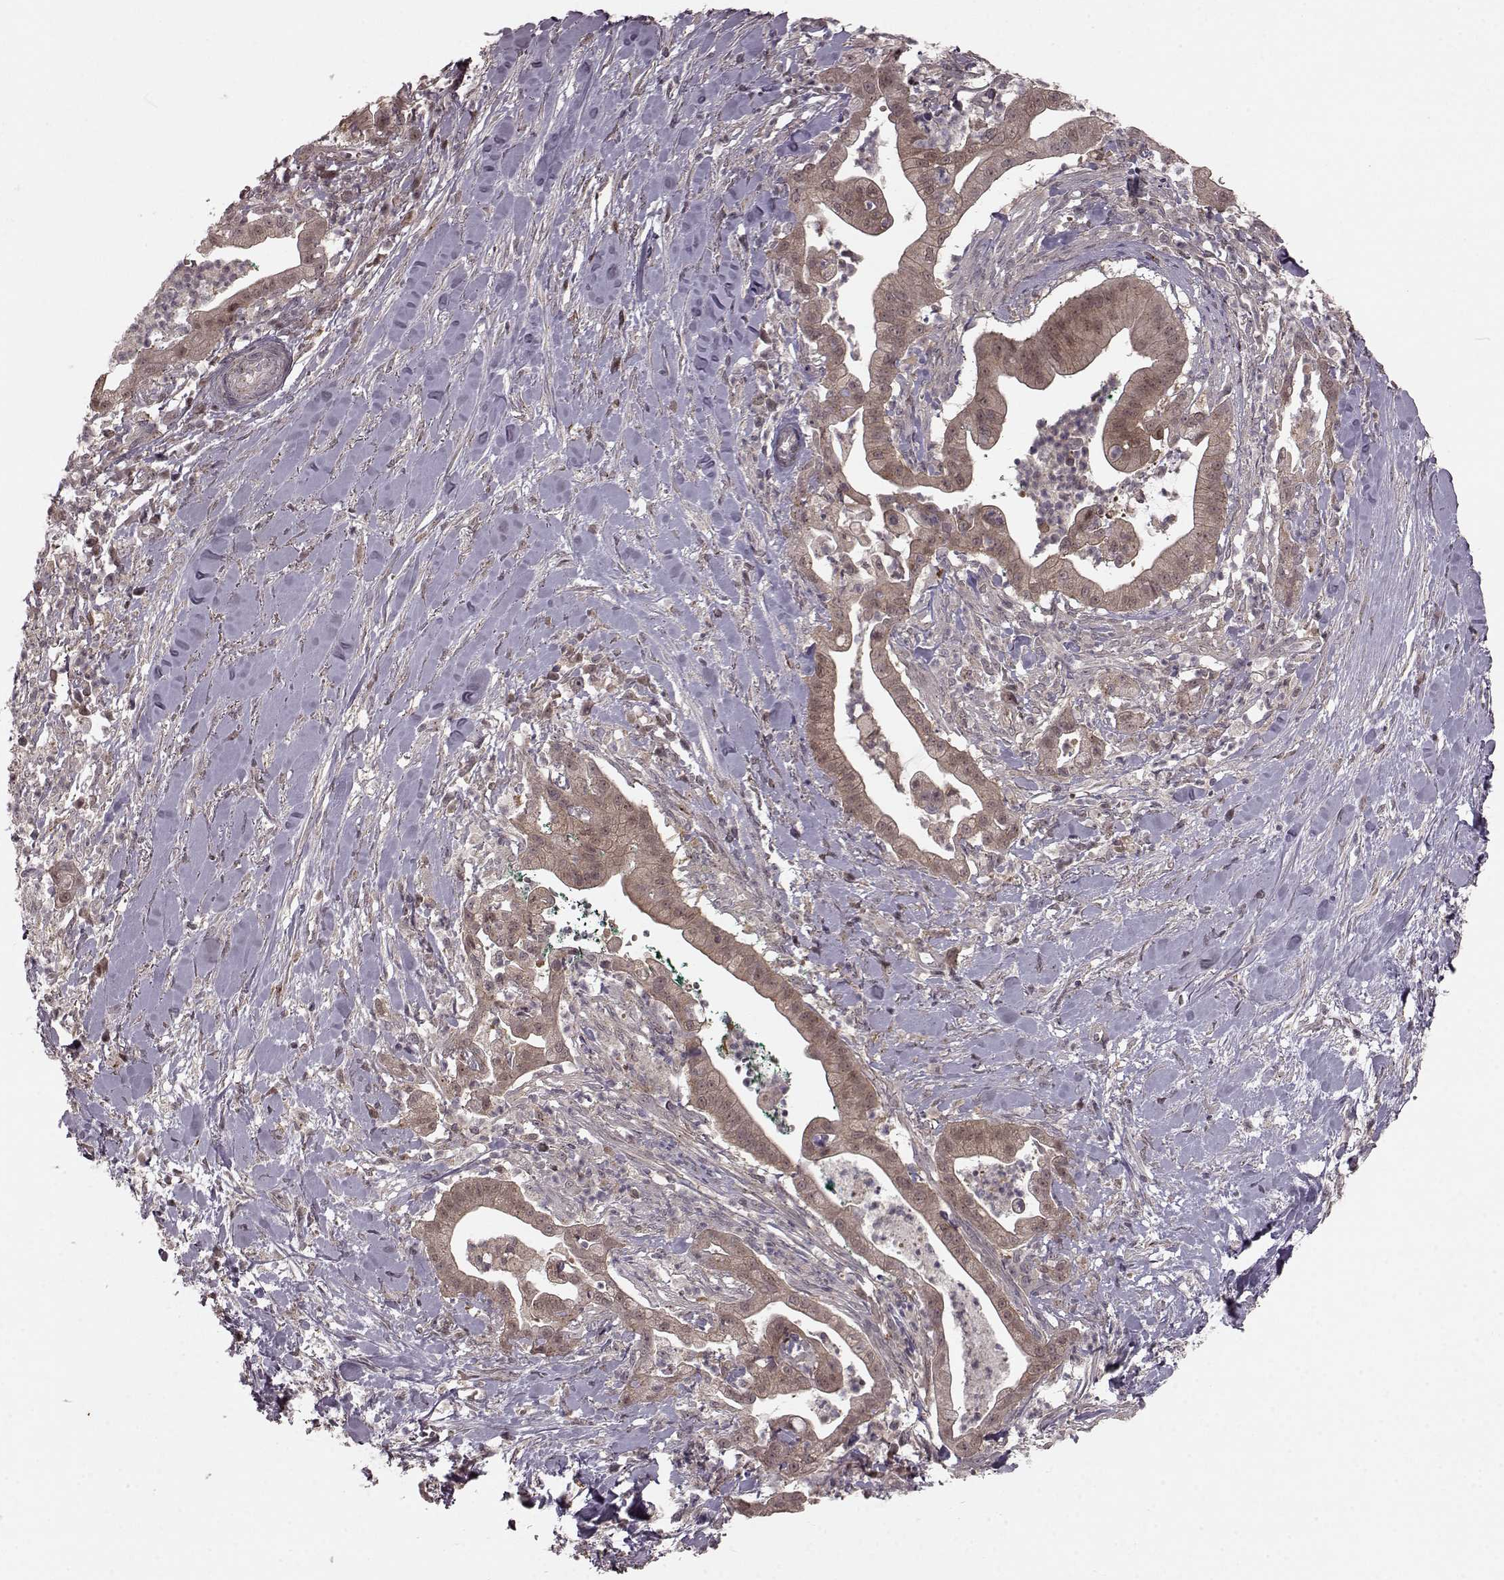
{"staining": {"intensity": "weak", "quantity": "25%-75%", "location": "cytoplasmic/membranous"}, "tissue": "pancreatic cancer", "cell_type": "Tumor cells", "image_type": "cancer", "snomed": [{"axis": "morphology", "description": "Normal tissue, NOS"}, {"axis": "morphology", "description": "Adenocarcinoma, NOS"}, {"axis": "topography", "description": "Lymph node"}, {"axis": "topography", "description": "Pancreas"}], "caption": "IHC (DAB) staining of pancreatic cancer exhibits weak cytoplasmic/membranous protein staining in about 25%-75% of tumor cells.", "gene": "GSS", "patient": {"sex": "female", "age": 58}}